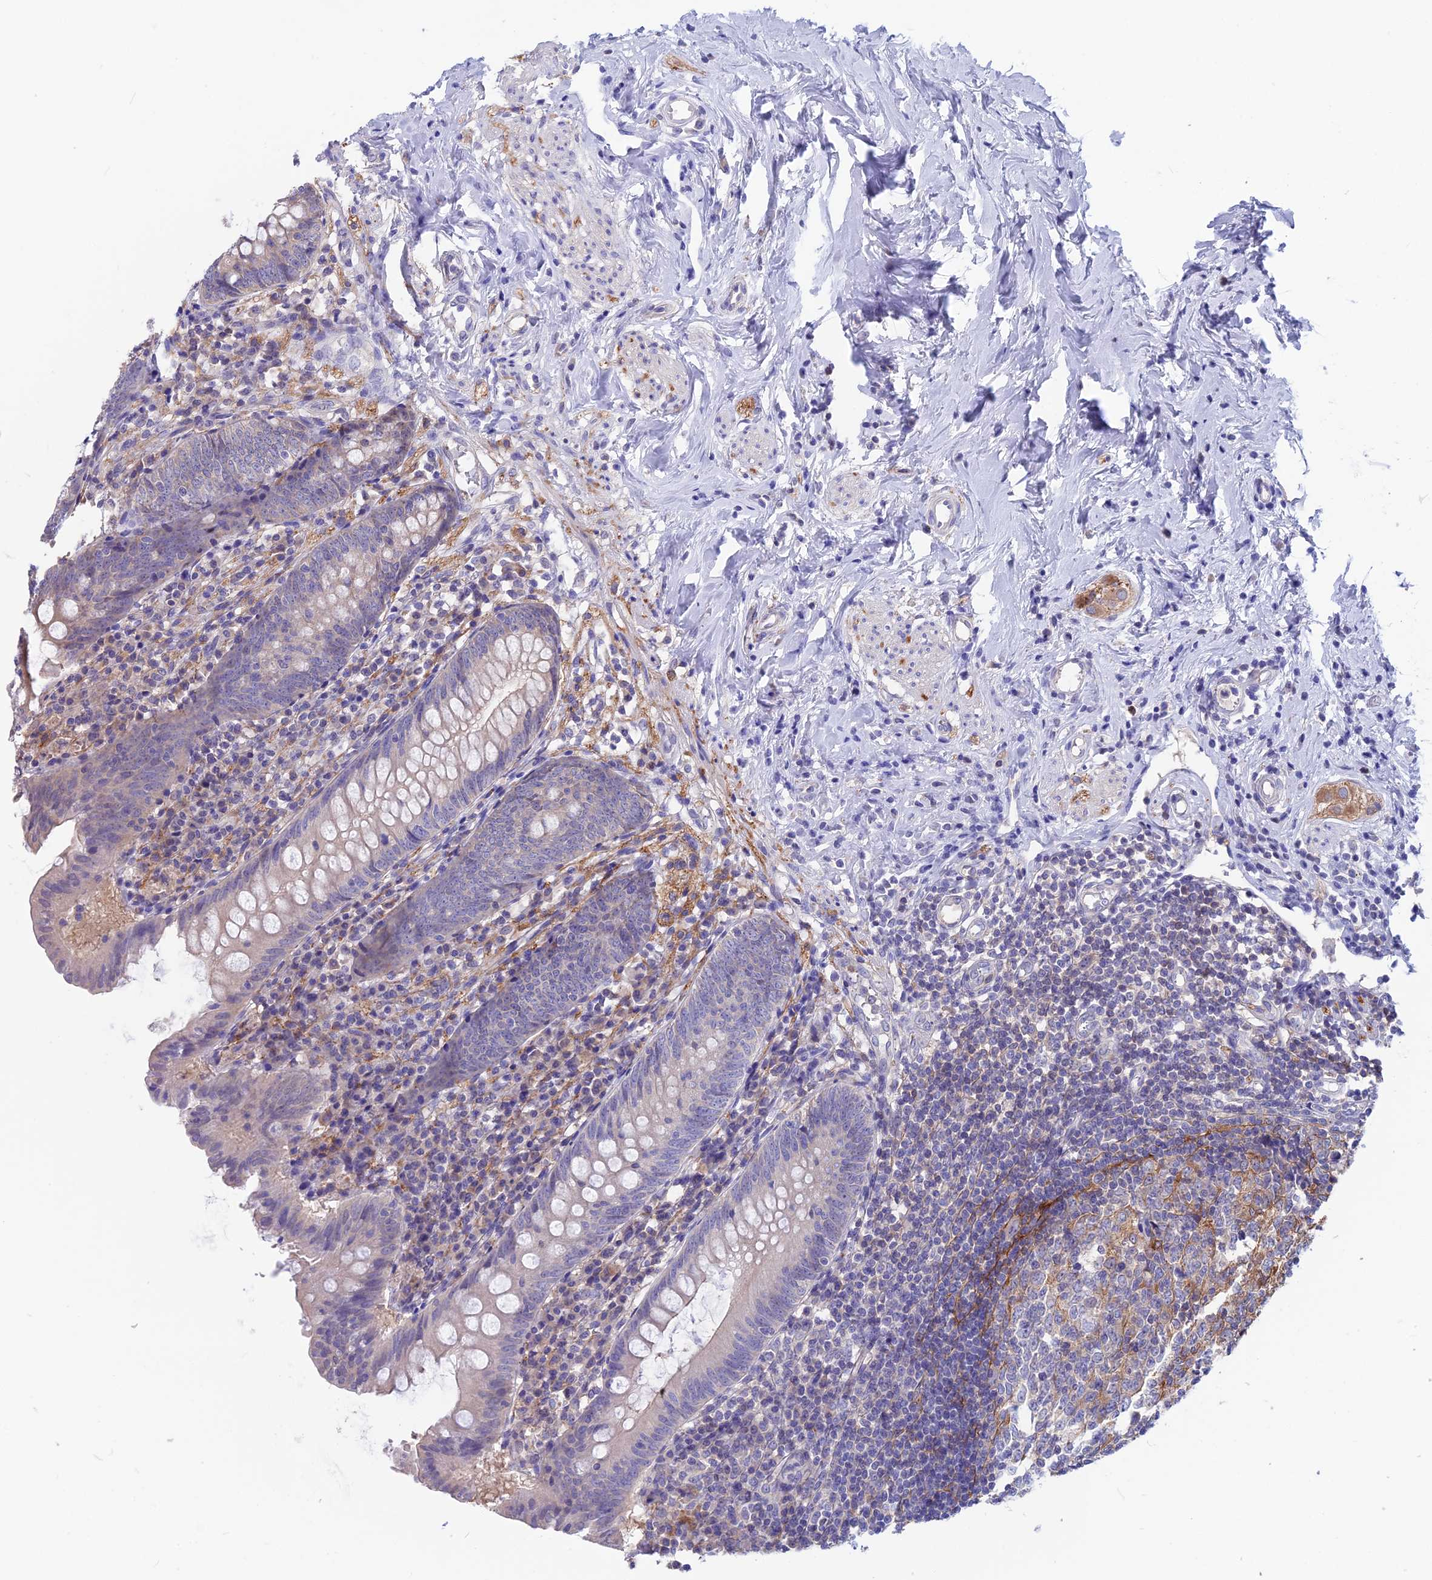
{"staining": {"intensity": "negative", "quantity": "none", "location": "none"}, "tissue": "appendix", "cell_type": "Glandular cells", "image_type": "normal", "snomed": [{"axis": "morphology", "description": "Normal tissue, NOS"}, {"axis": "topography", "description": "Appendix"}], "caption": "IHC micrograph of normal appendix: human appendix stained with DAB (3,3'-diaminobenzidine) reveals no significant protein expression in glandular cells.", "gene": "SNAP91", "patient": {"sex": "female", "age": 54}}